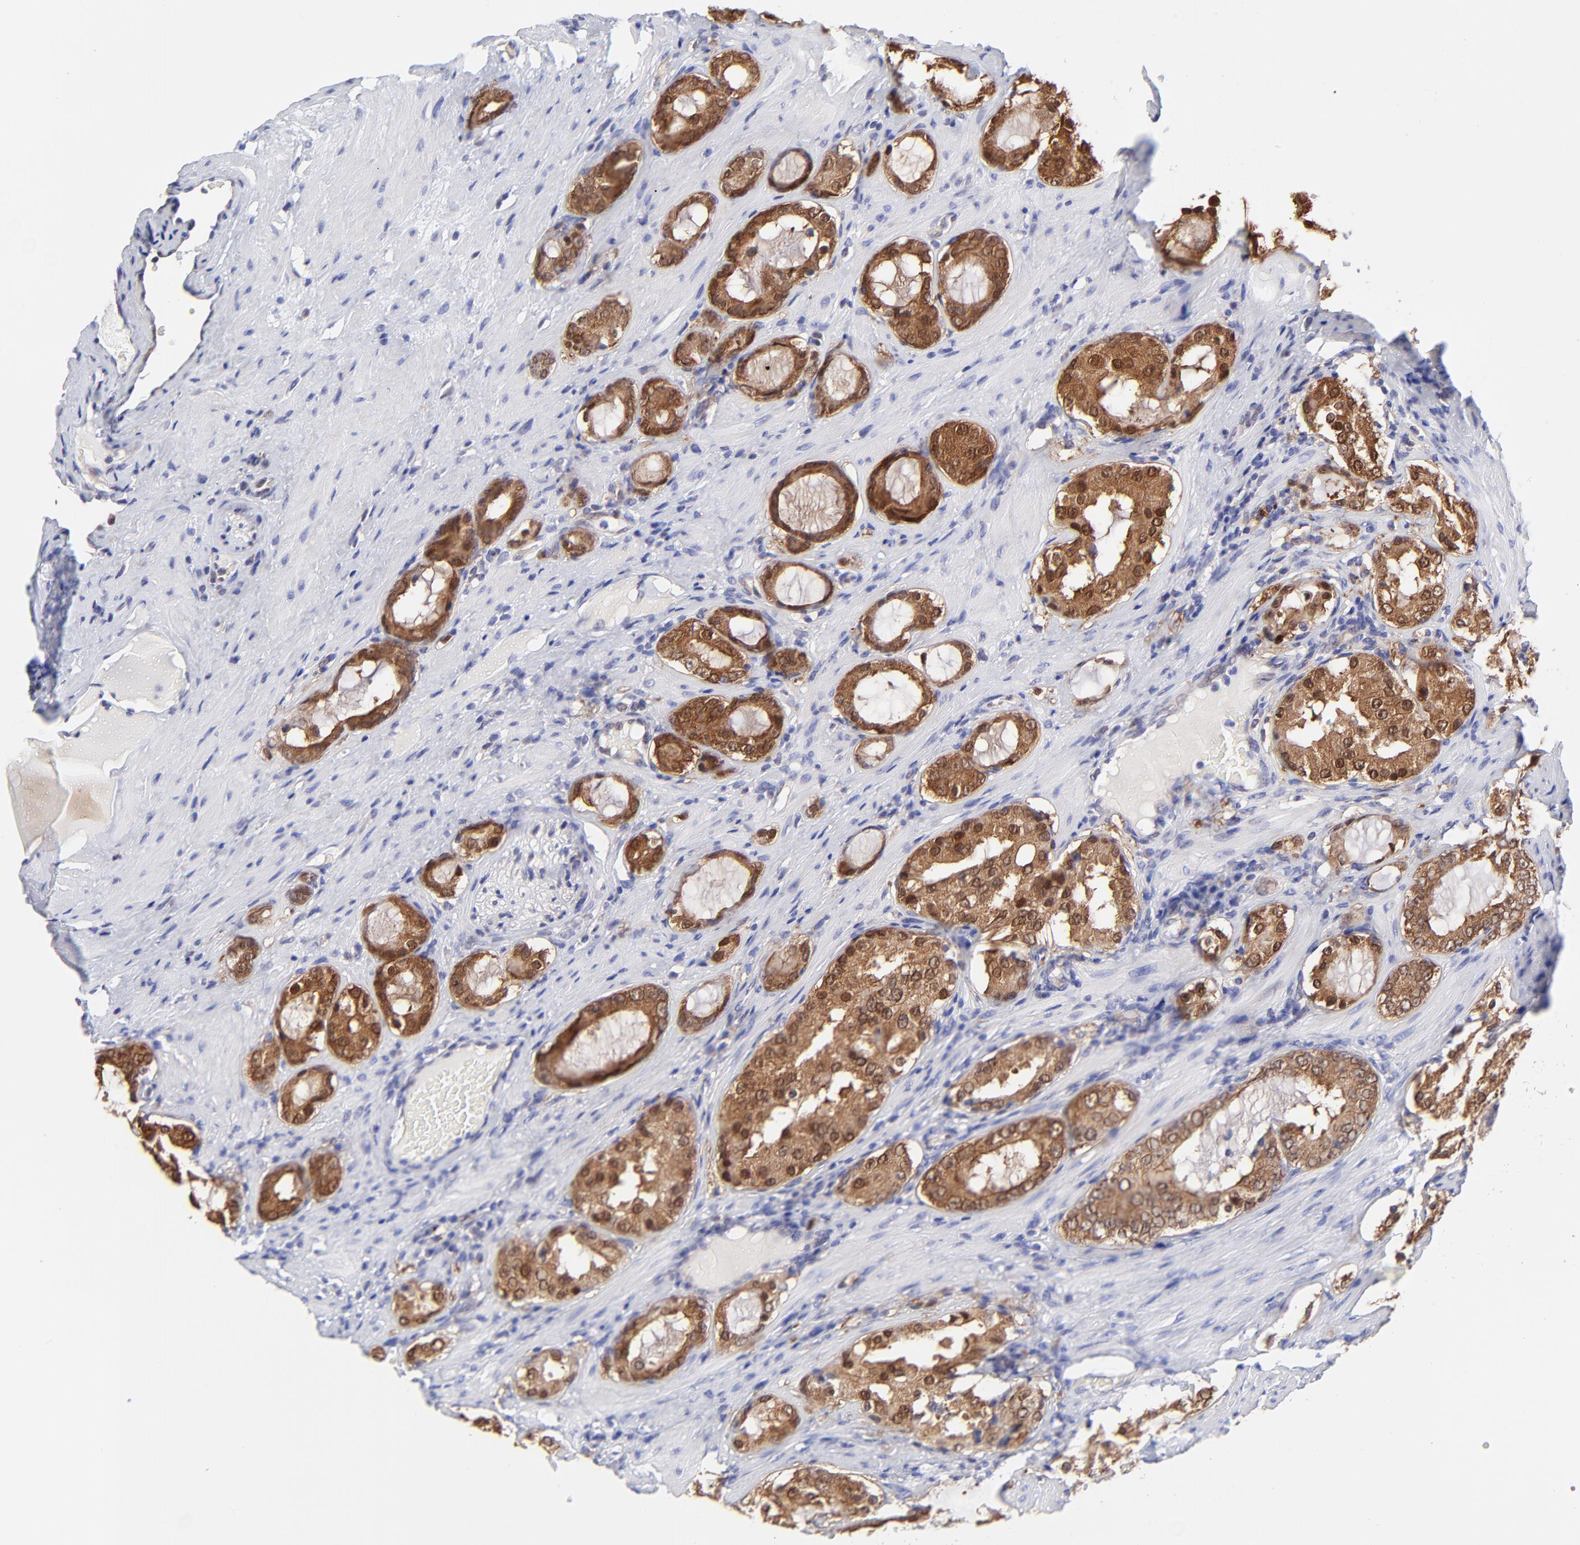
{"staining": {"intensity": "moderate", "quantity": ">75%", "location": "cytoplasmic/membranous,nuclear"}, "tissue": "prostate cancer", "cell_type": "Tumor cells", "image_type": "cancer", "snomed": [{"axis": "morphology", "description": "Adenocarcinoma, Medium grade"}, {"axis": "topography", "description": "Prostate"}], "caption": "Prostate adenocarcinoma (medium-grade) was stained to show a protein in brown. There is medium levels of moderate cytoplasmic/membranous and nuclear expression in about >75% of tumor cells.", "gene": "HYAL1", "patient": {"sex": "male", "age": 73}}